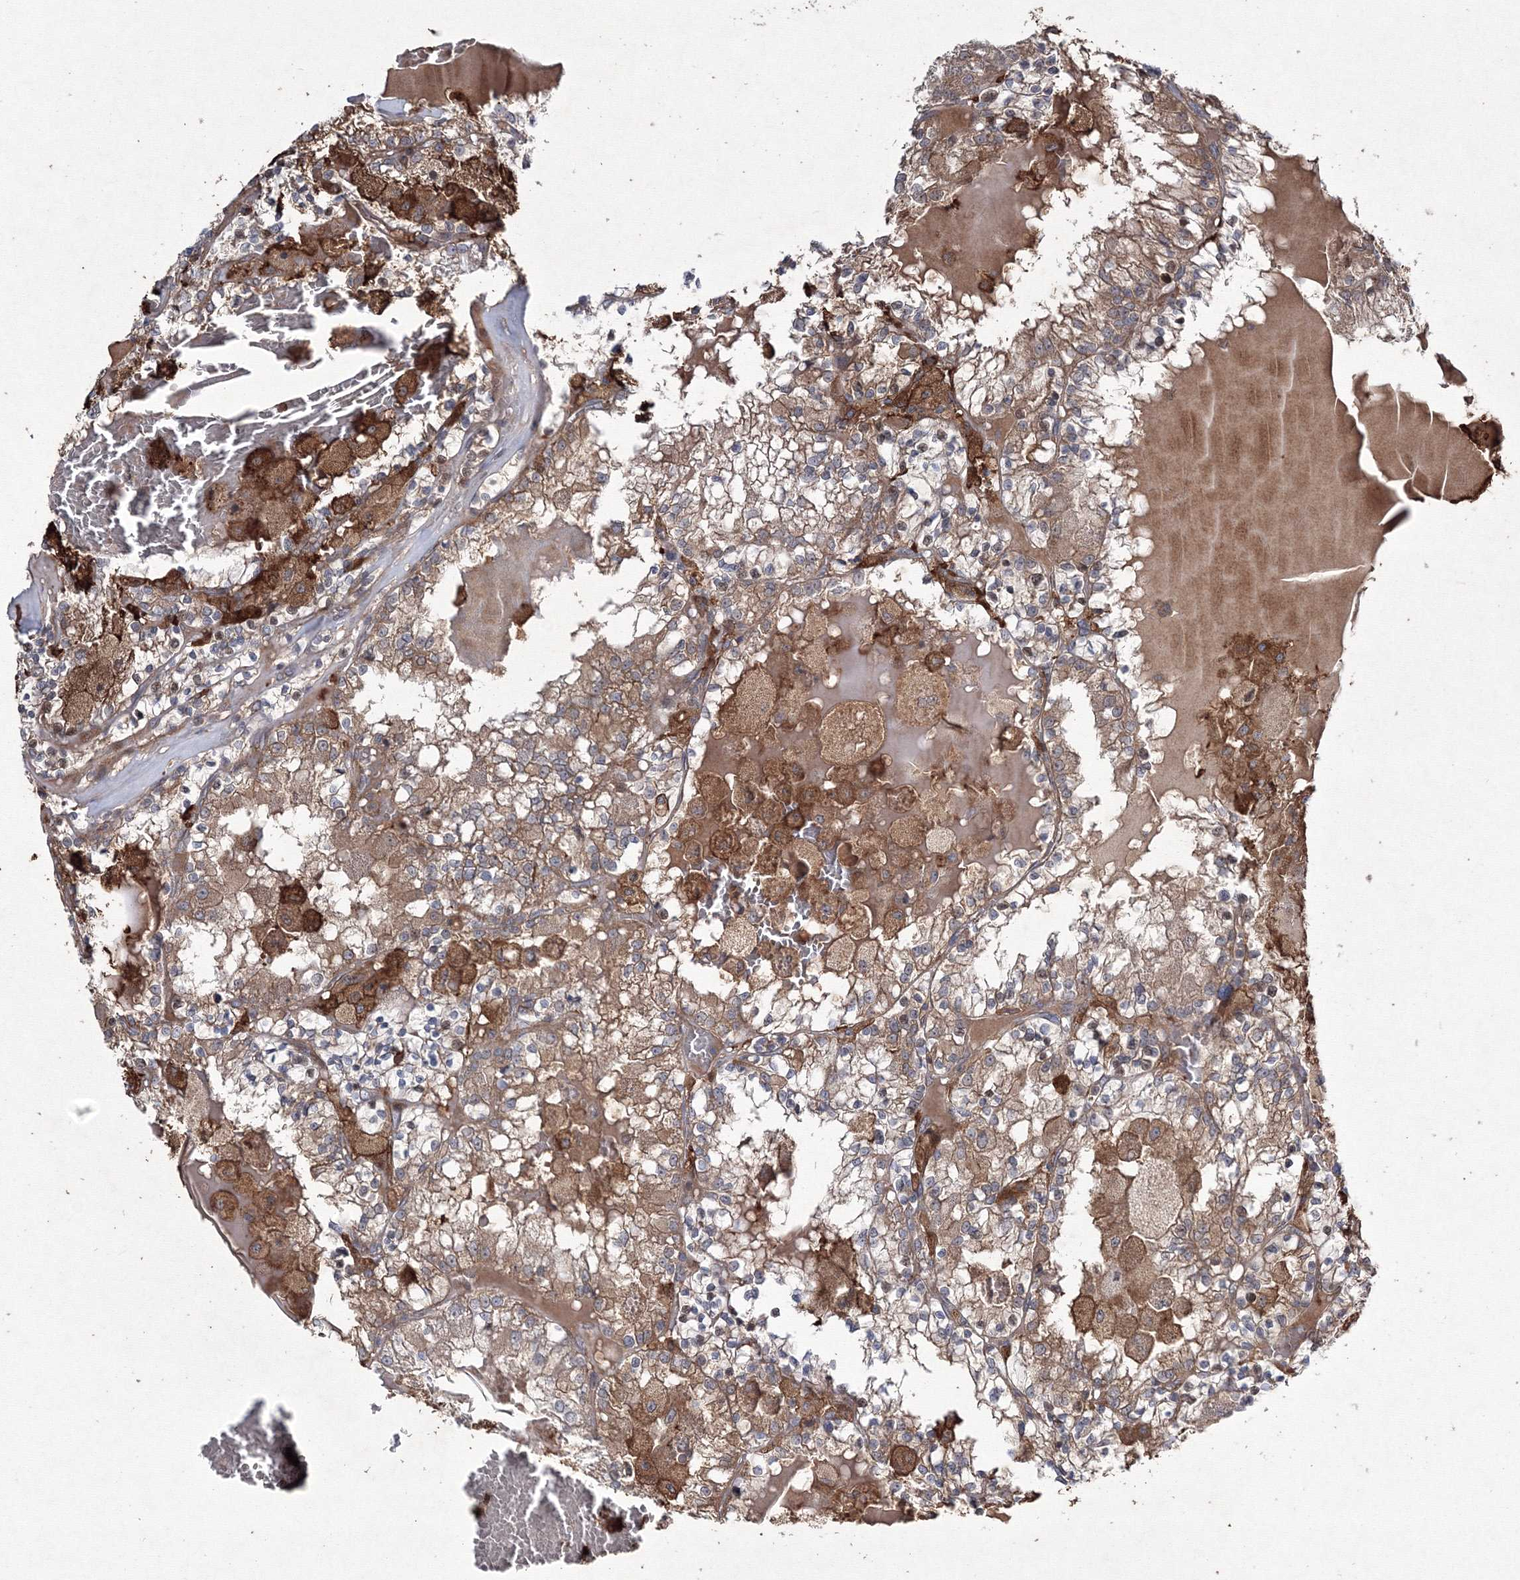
{"staining": {"intensity": "moderate", "quantity": ">75%", "location": "cytoplasmic/membranous"}, "tissue": "renal cancer", "cell_type": "Tumor cells", "image_type": "cancer", "snomed": [{"axis": "morphology", "description": "Adenocarcinoma, NOS"}, {"axis": "topography", "description": "Kidney"}], "caption": "Approximately >75% of tumor cells in human adenocarcinoma (renal) exhibit moderate cytoplasmic/membranous protein staining as visualized by brown immunohistochemical staining.", "gene": "RANBP3L", "patient": {"sex": "female", "age": 56}}